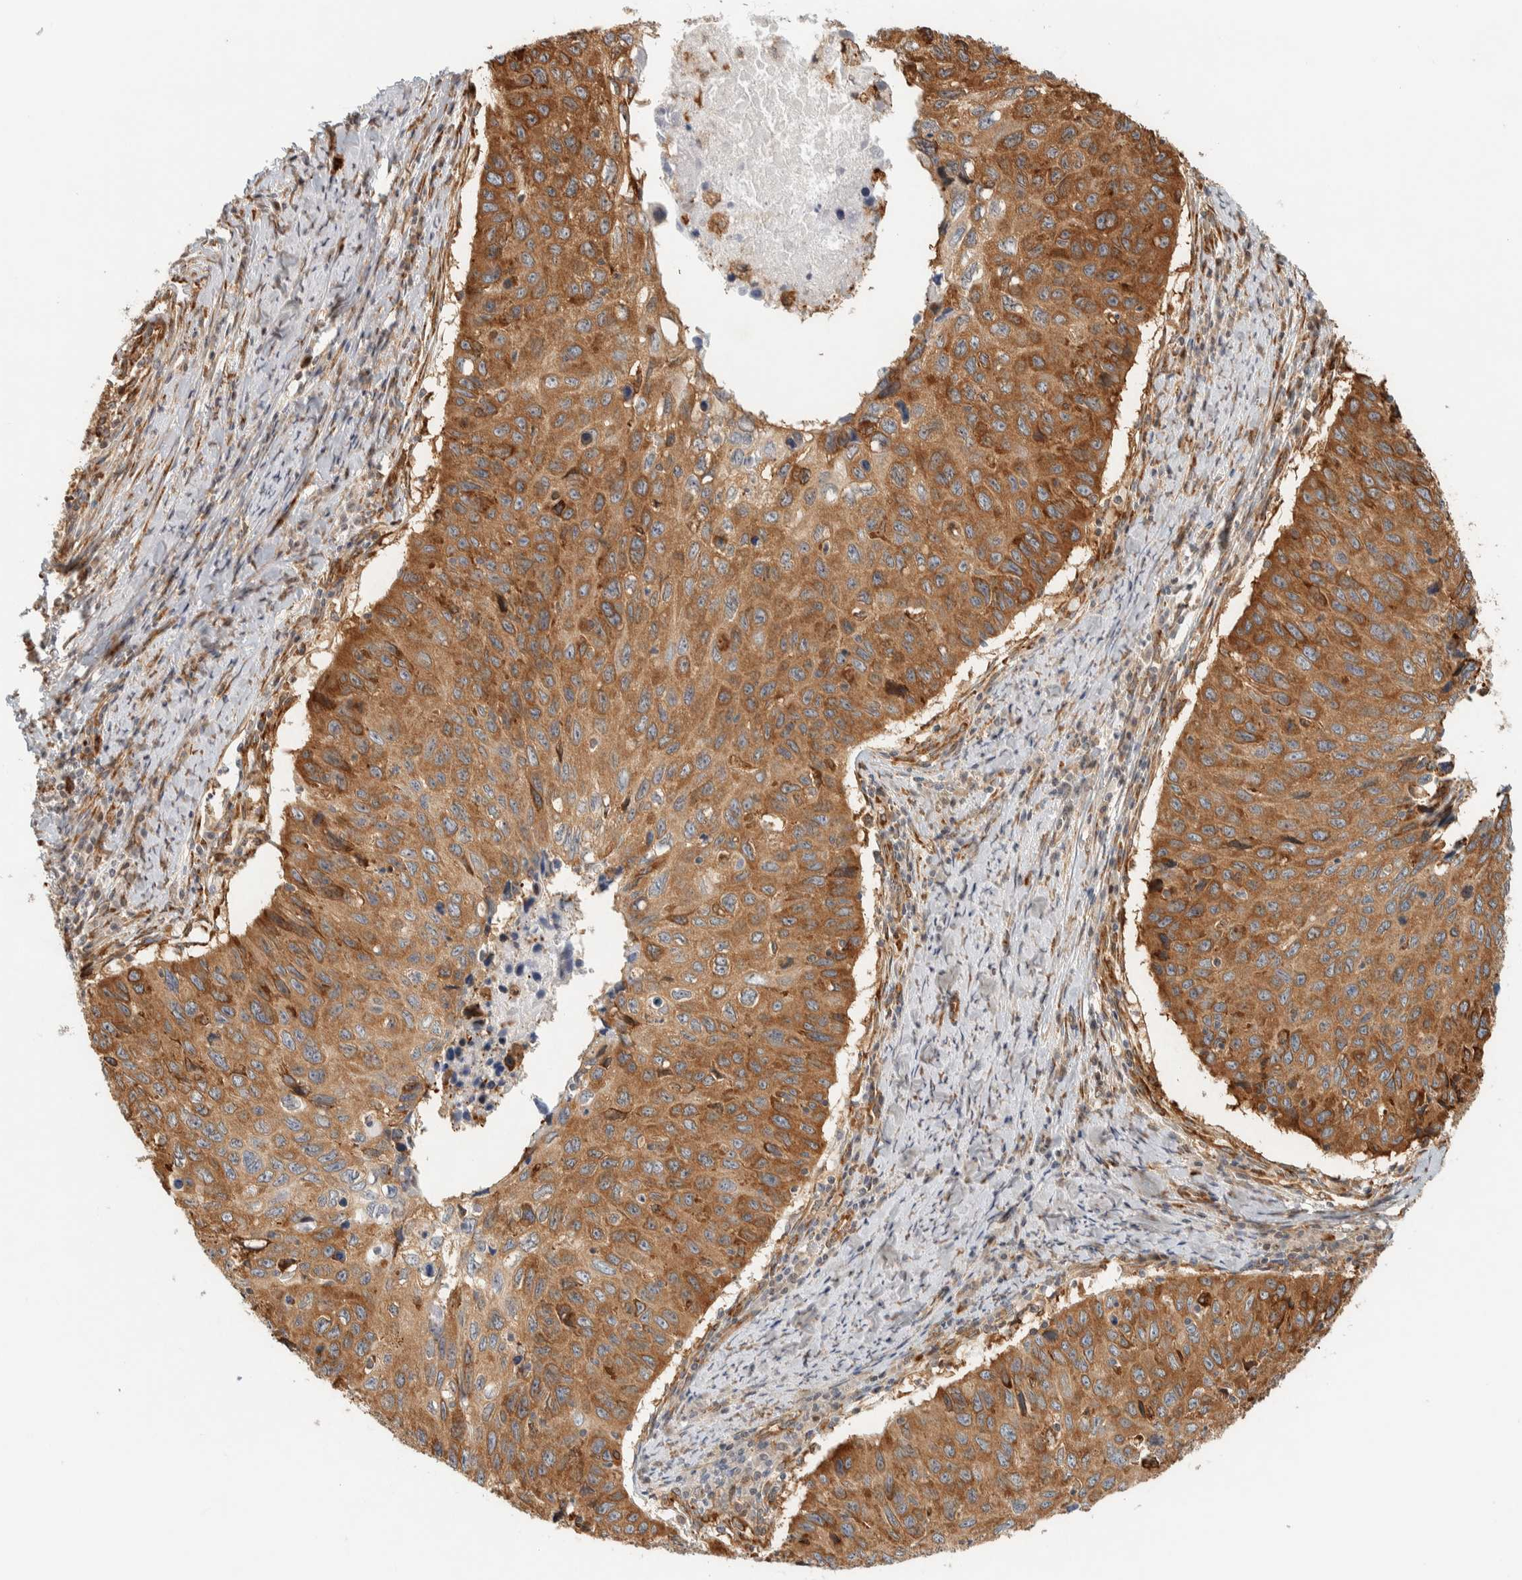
{"staining": {"intensity": "moderate", "quantity": ">75%", "location": "cytoplasmic/membranous"}, "tissue": "cervical cancer", "cell_type": "Tumor cells", "image_type": "cancer", "snomed": [{"axis": "morphology", "description": "Squamous cell carcinoma, NOS"}, {"axis": "topography", "description": "Cervix"}], "caption": "This photomicrograph exhibits cervical squamous cell carcinoma stained with immunohistochemistry (IHC) to label a protein in brown. The cytoplasmic/membranous of tumor cells show moderate positivity for the protein. Nuclei are counter-stained blue.", "gene": "LLGL2", "patient": {"sex": "female", "age": 53}}